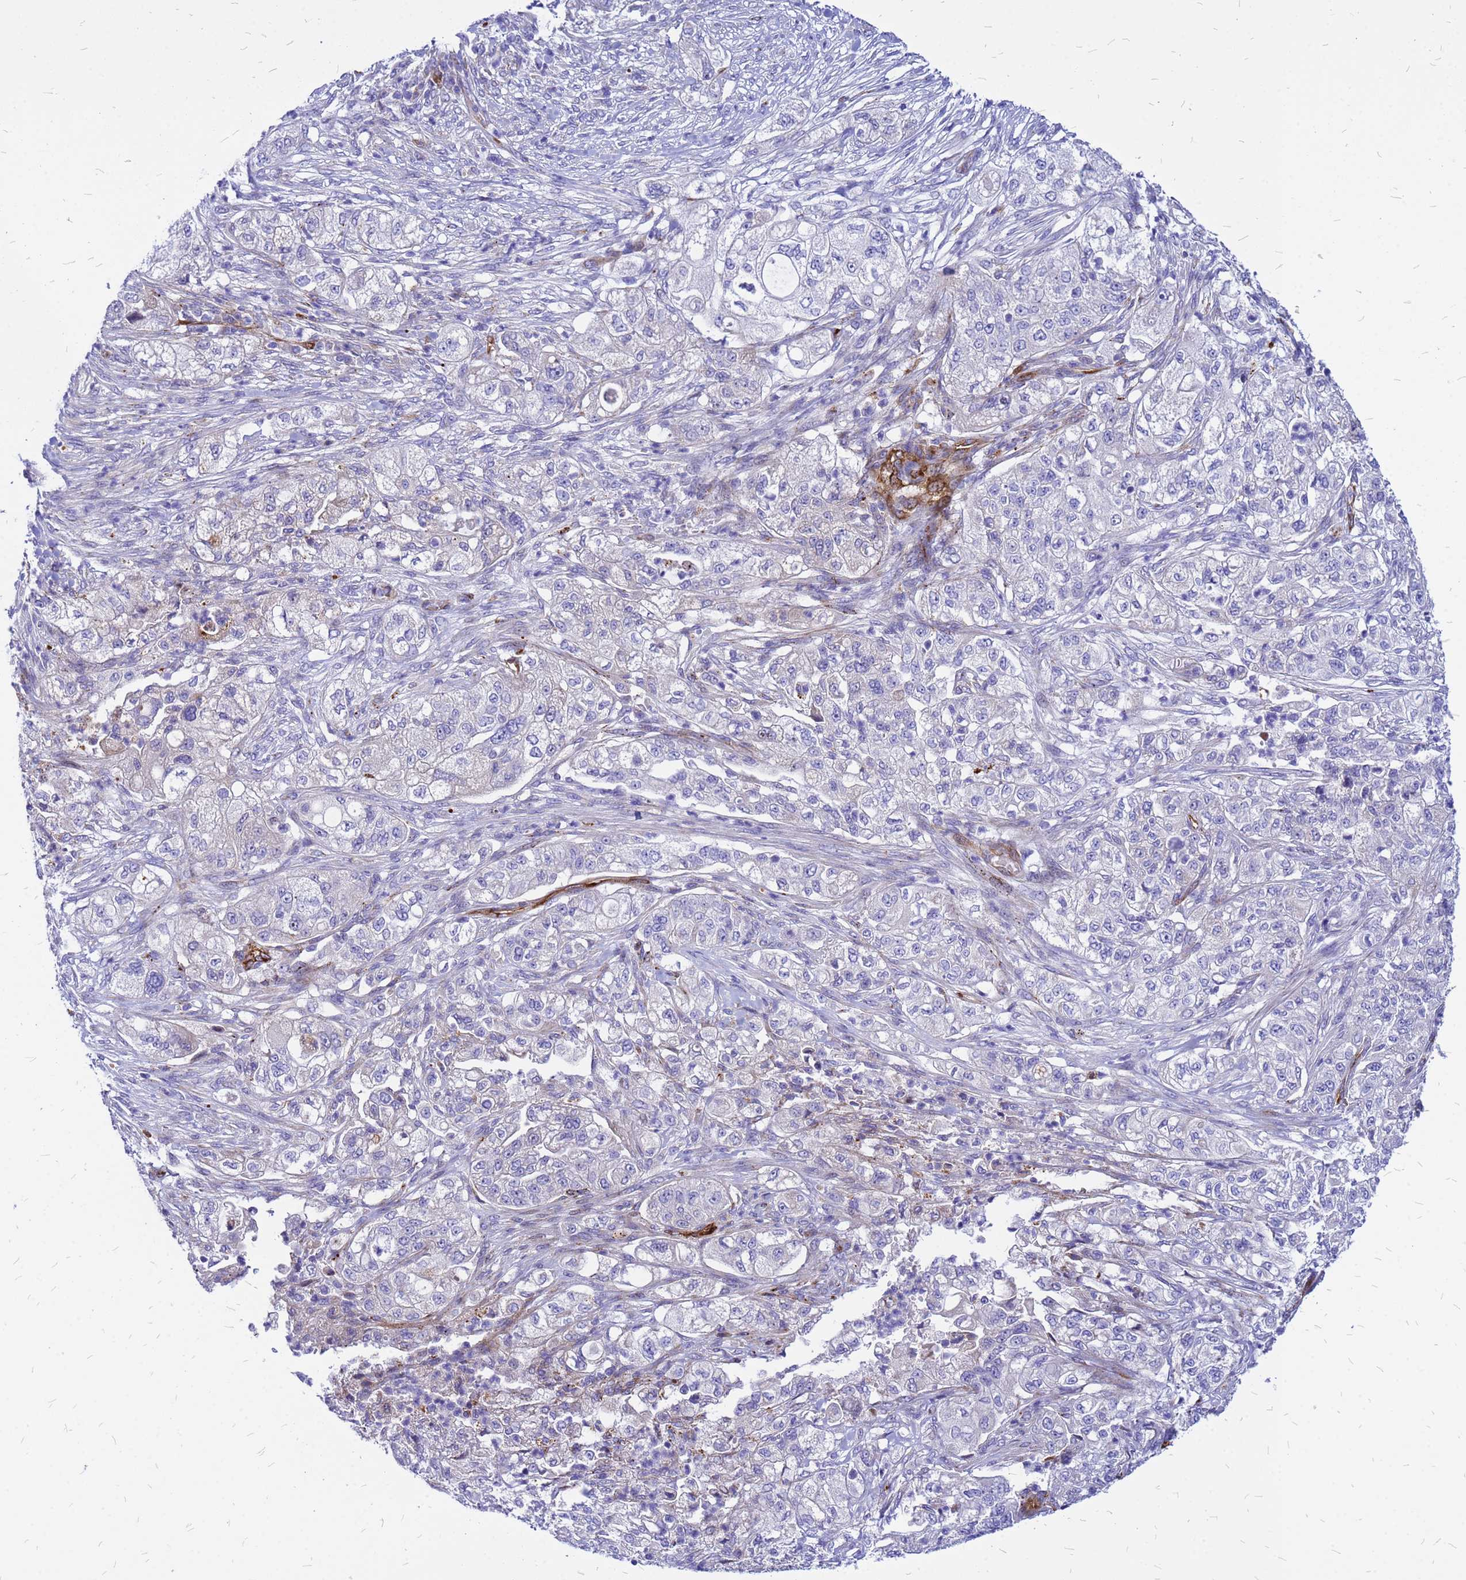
{"staining": {"intensity": "negative", "quantity": "none", "location": "none"}, "tissue": "pancreatic cancer", "cell_type": "Tumor cells", "image_type": "cancer", "snomed": [{"axis": "morphology", "description": "Adenocarcinoma, NOS"}, {"axis": "topography", "description": "Pancreas"}], "caption": "Tumor cells show no significant protein expression in adenocarcinoma (pancreatic).", "gene": "NOSTRIN", "patient": {"sex": "female", "age": 78}}